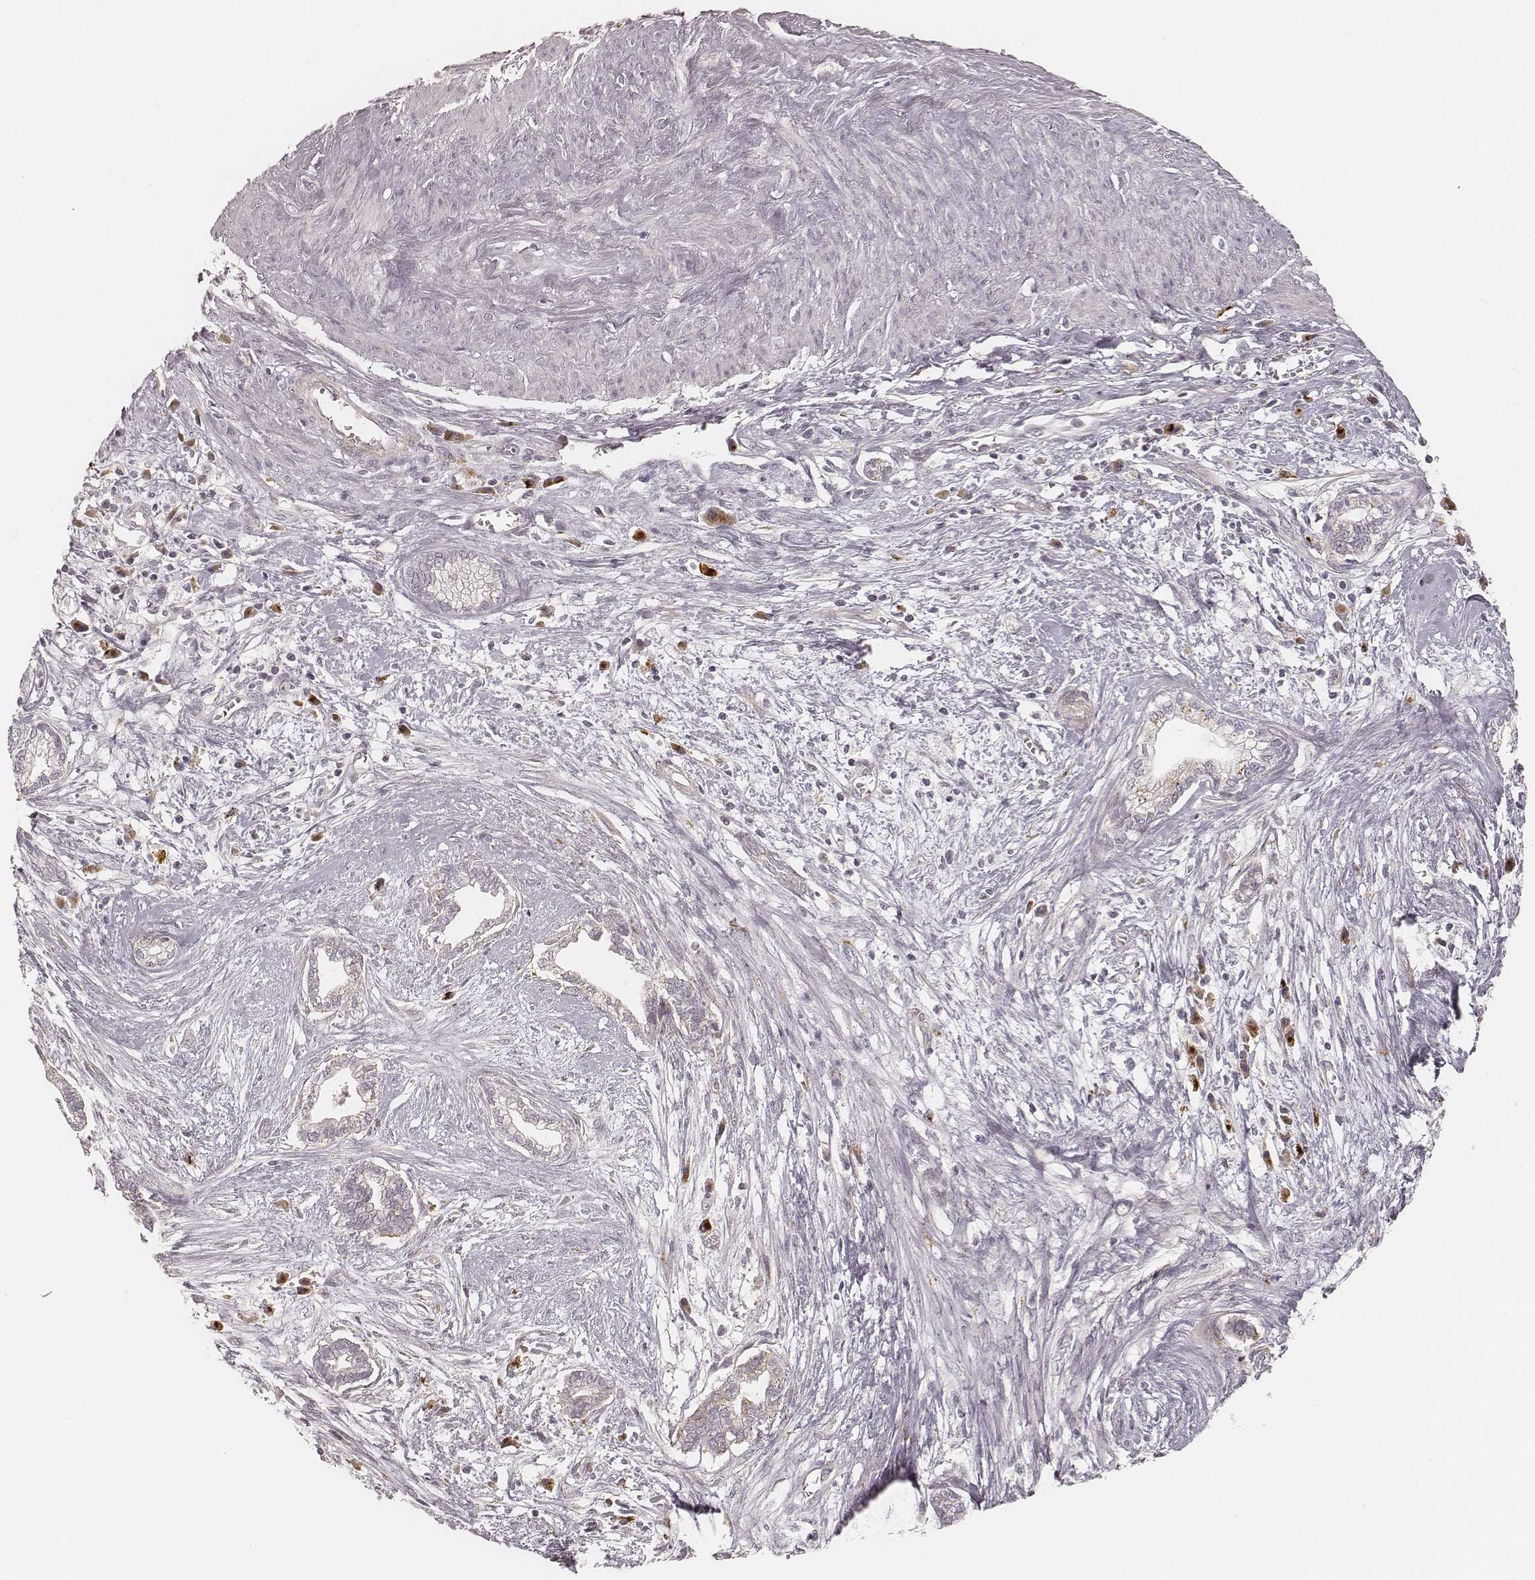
{"staining": {"intensity": "weak", "quantity": "<25%", "location": "cytoplasmic/membranous"}, "tissue": "cervical cancer", "cell_type": "Tumor cells", "image_type": "cancer", "snomed": [{"axis": "morphology", "description": "Adenocarcinoma, NOS"}, {"axis": "topography", "description": "Cervix"}], "caption": "Immunohistochemical staining of cervical adenocarcinoma shows no significant staining in tumor cells.", "gene": "GORASP2", "patient": {"sex": "female", "age": 62}}